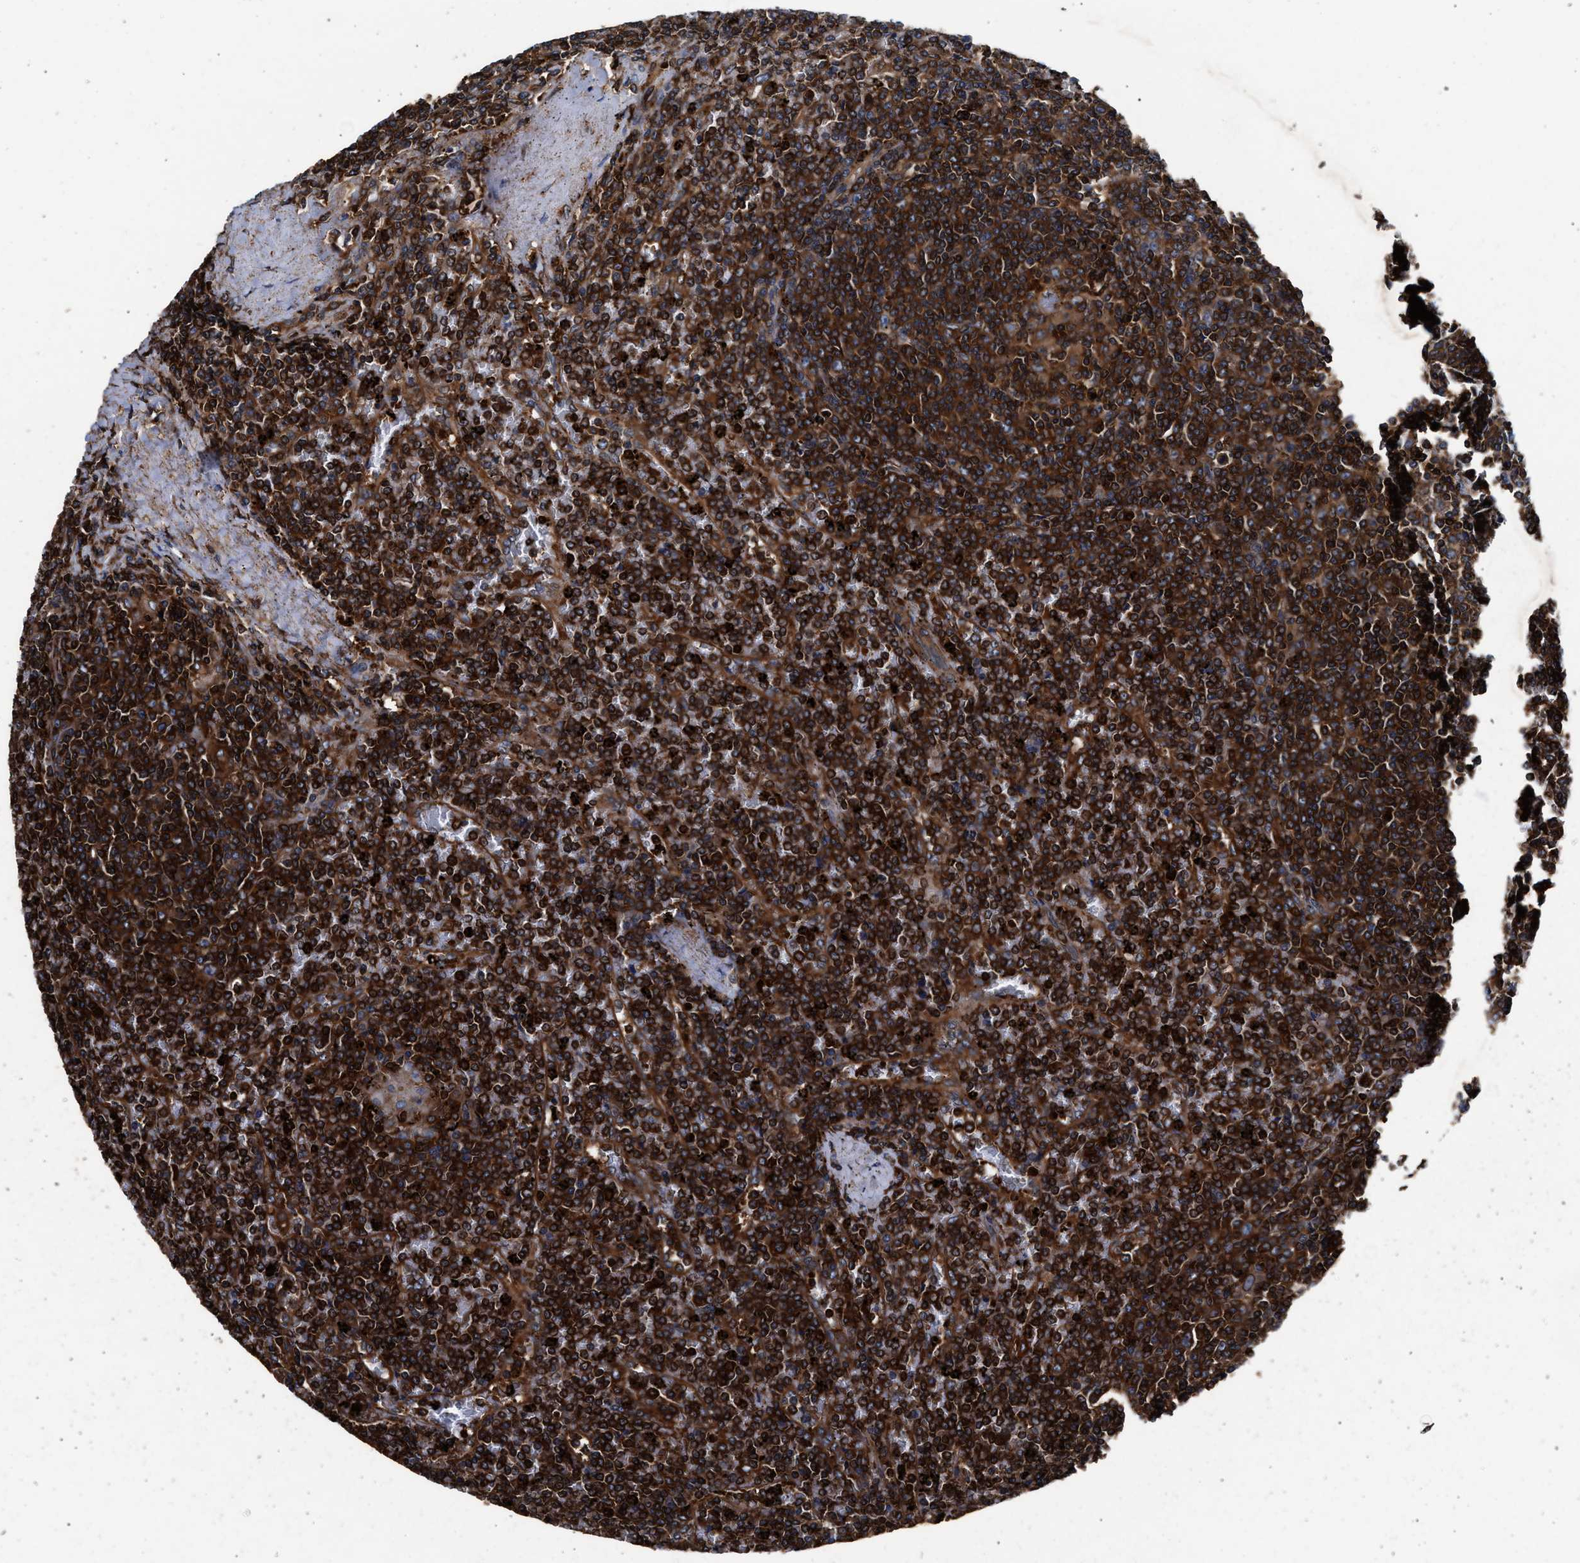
{"staining": {"intensity": "strong", "quantity": ">75%", "location": "cytoplasmic/membranous"}, "tissue": "lymphoma", "cell_type": "Tumor cells", "image_type": "cancer", "snomed": [{"axis": "morphology", "description": "Malignant lymphoma, non-Hodgkin's type, Low grade"}, {"axis": "topography", "description": "Spleen"}], "caption": "Protein staining by immunohistochemistry demonstrates strong cytoplasmic/membranous staining in approximately >75% of tumor cells in low-grade malignant lymphoma, non-Hodgkin's type.", "gene": "KYAT1", "patient": {"sex": "female", "age": 19}}